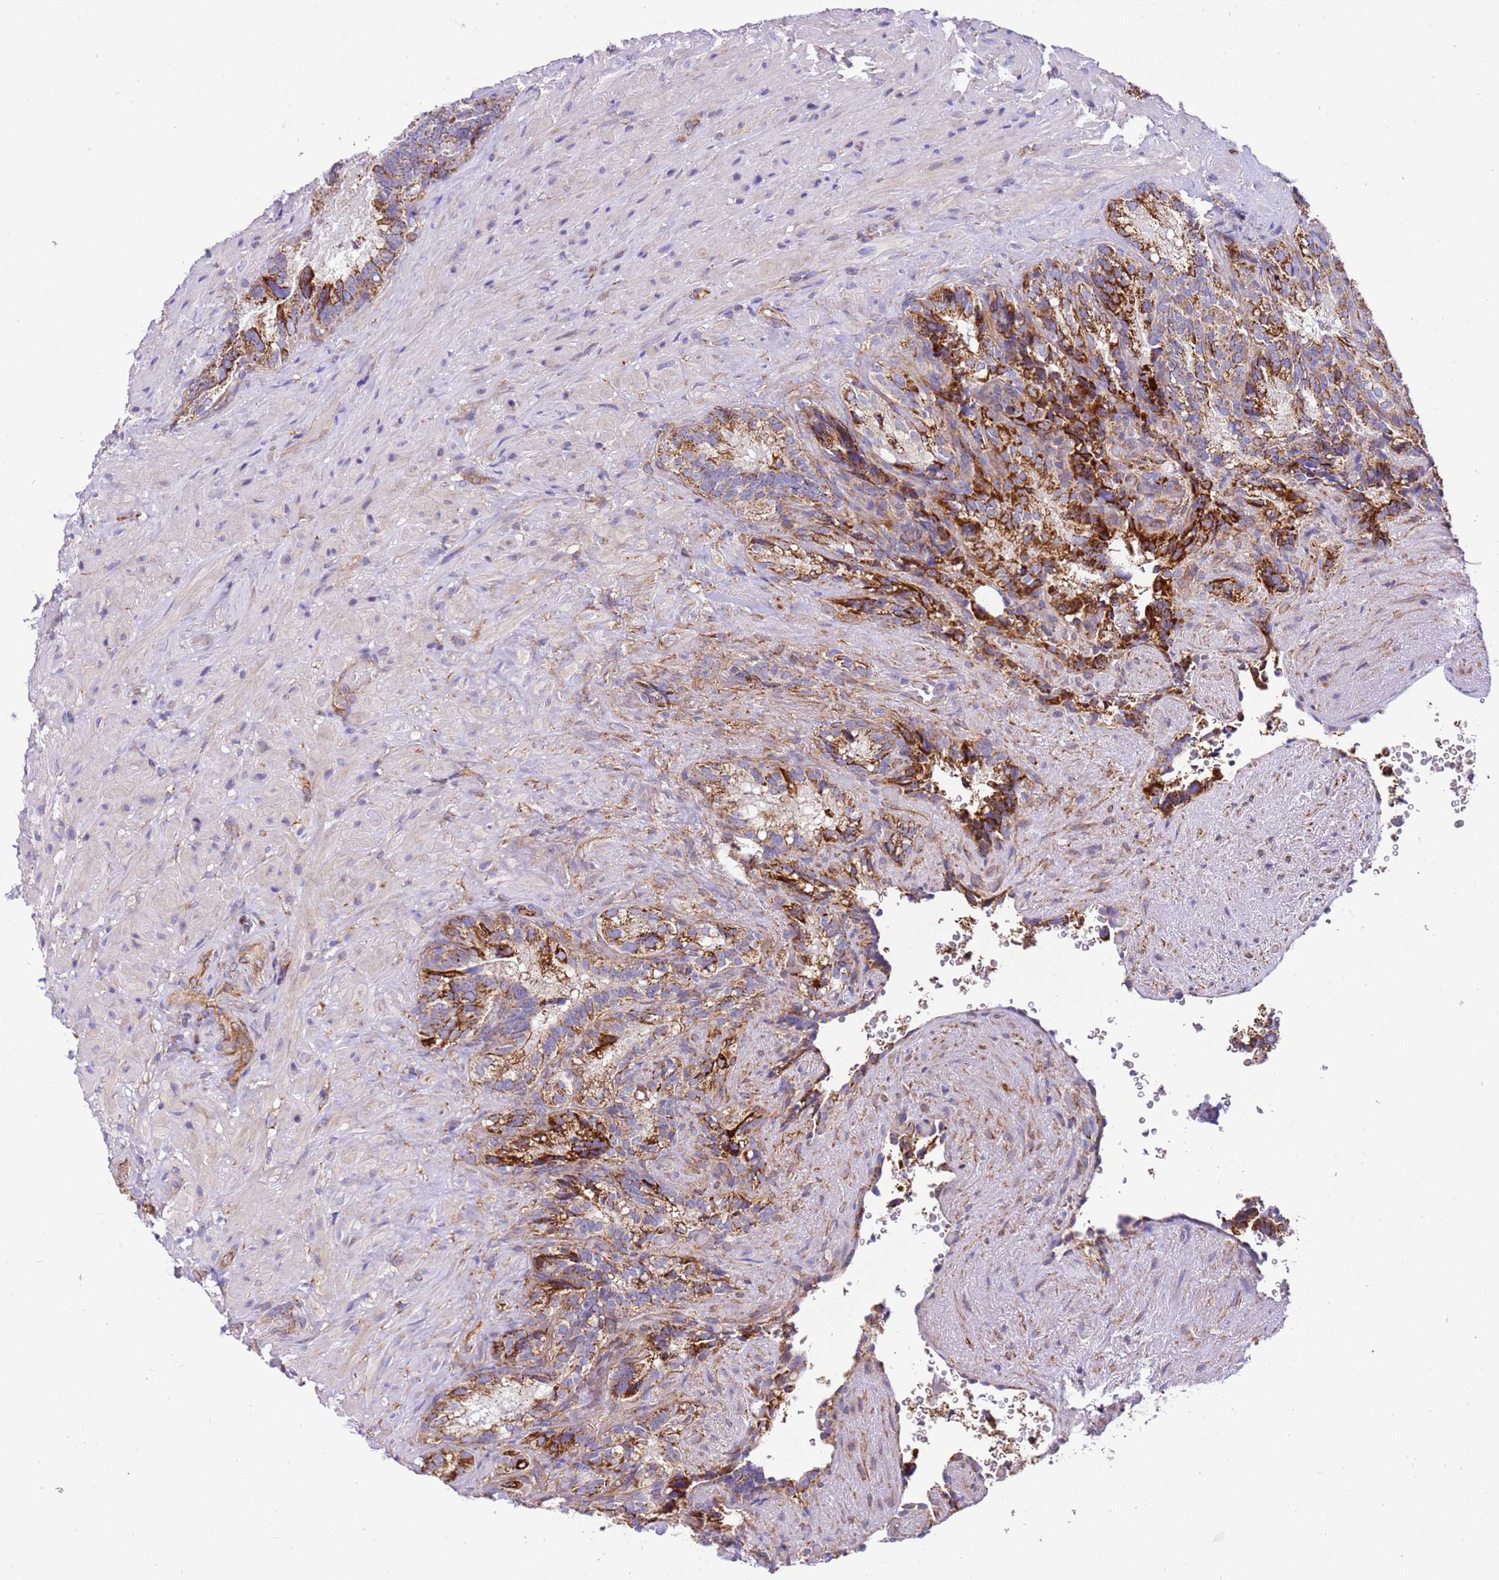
{"staining": {"intensity": "moderate", "quantity": ">75%", "location": "cytoplasmic/membranous"}, "tissue": "seminal vesicle", "cell_type": "Glandular cells", "image_type": "normal", "snomed": [{"axis": "morphology", "description": "Normal tissue, NOS"}, {"axis": "topography", "description": "Seminal veicle"}], "caption": "About >75% of glandular cells in unremarkable human seminal vesicle display moderate cytoplasmic/membranous protein expression as visualized by brown immunohistochemical staining.", "gene": "MRPL20", "patient": {"sex": "male", "age": 62}}